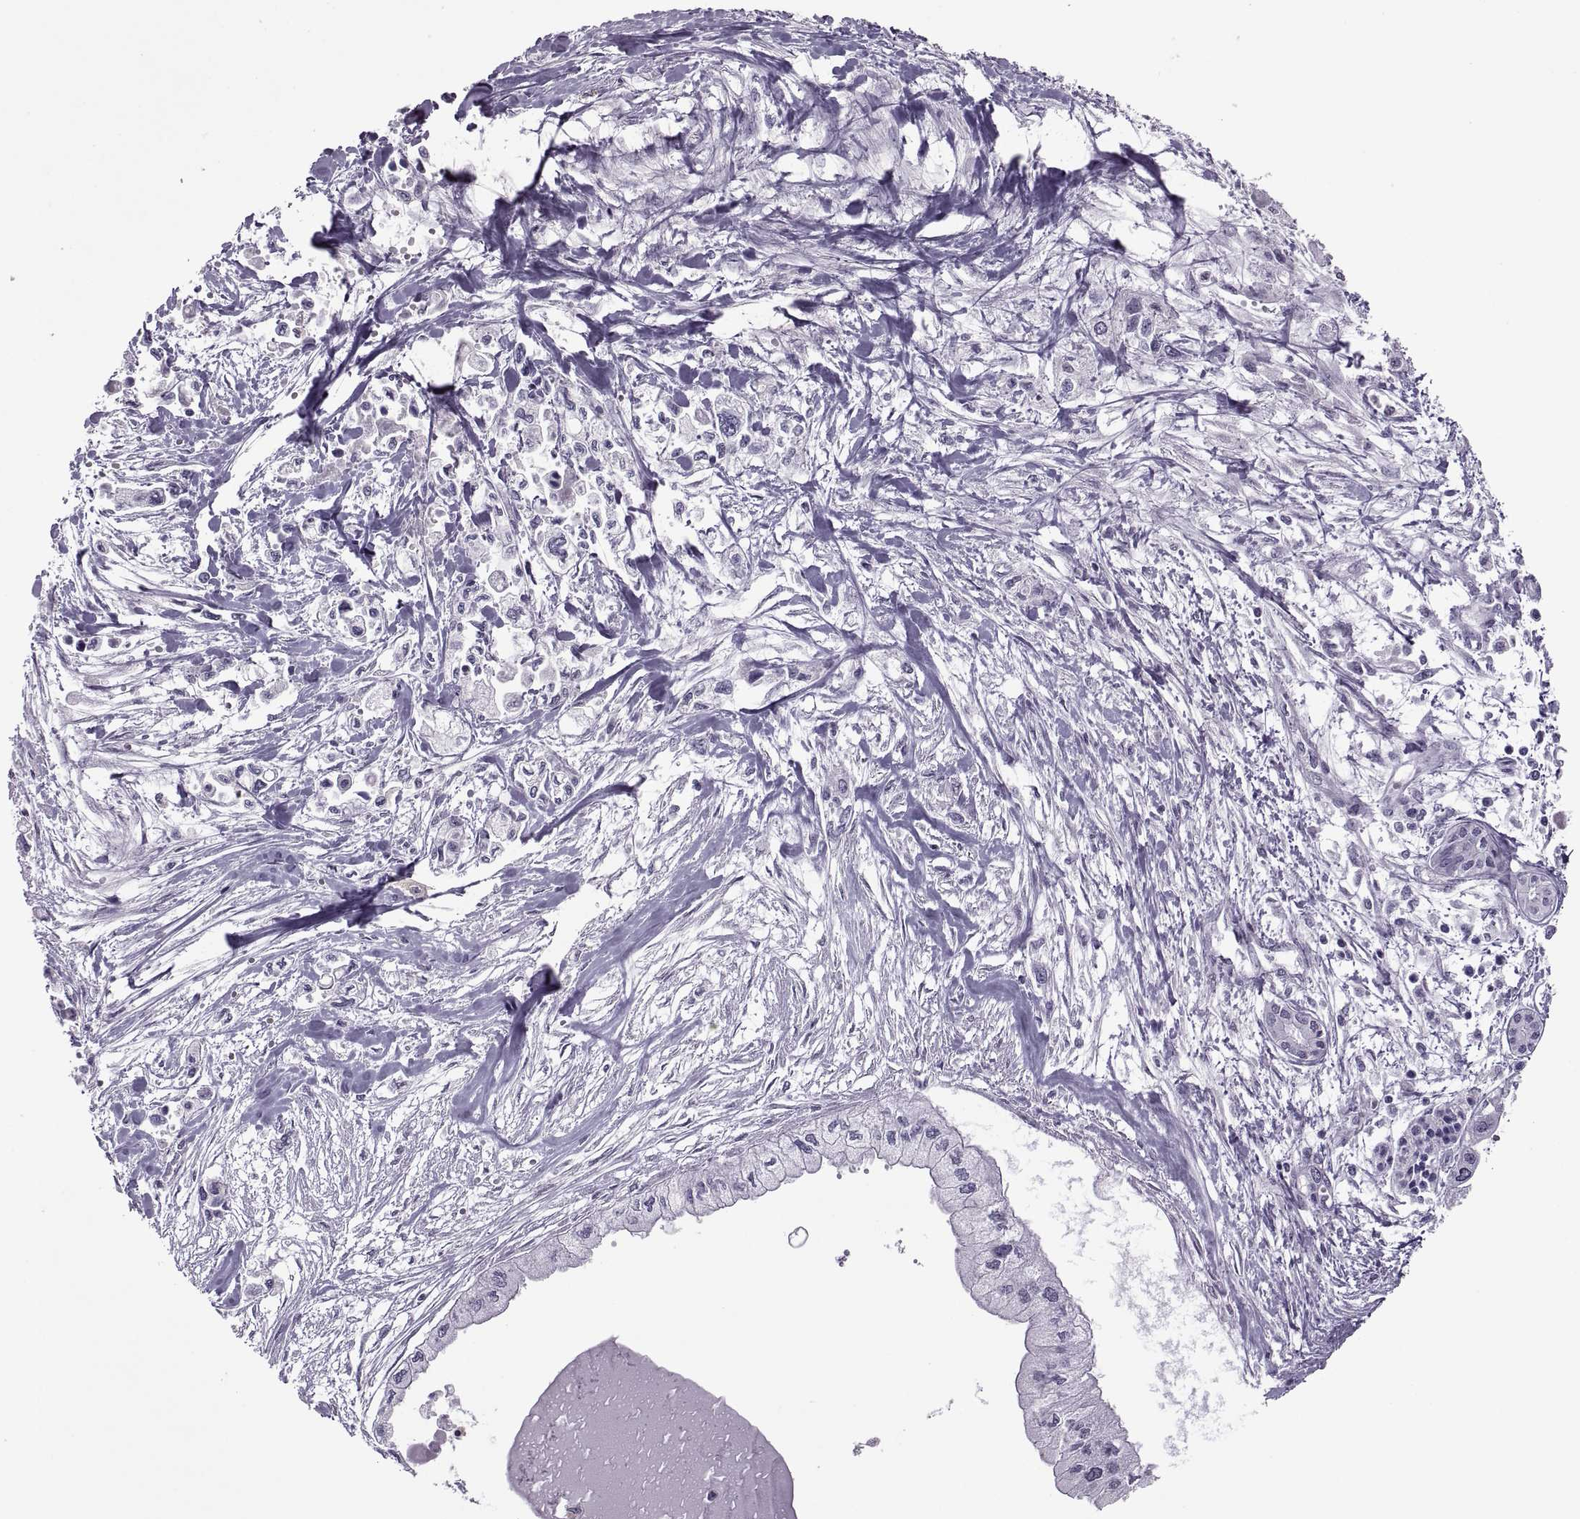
{"staining": {"intensity": "negative", "quantity": "none", "location": "none"}, "tissue": "pancreatic cancer", "cell_type": "Tumor cells", "image_type": "cancer", "snomed": [{"axis": "morphology", "description": "Adenocarcinoma, NOS"}, {"axis": "topography", "description": "Pancreas"}], "caption": "Immunohistochemistry of pancreatic adenocarcinoma shows no staining in tumor cells.", "gene": "ODF3", "patient": {"sex": "female", "age": 61}}